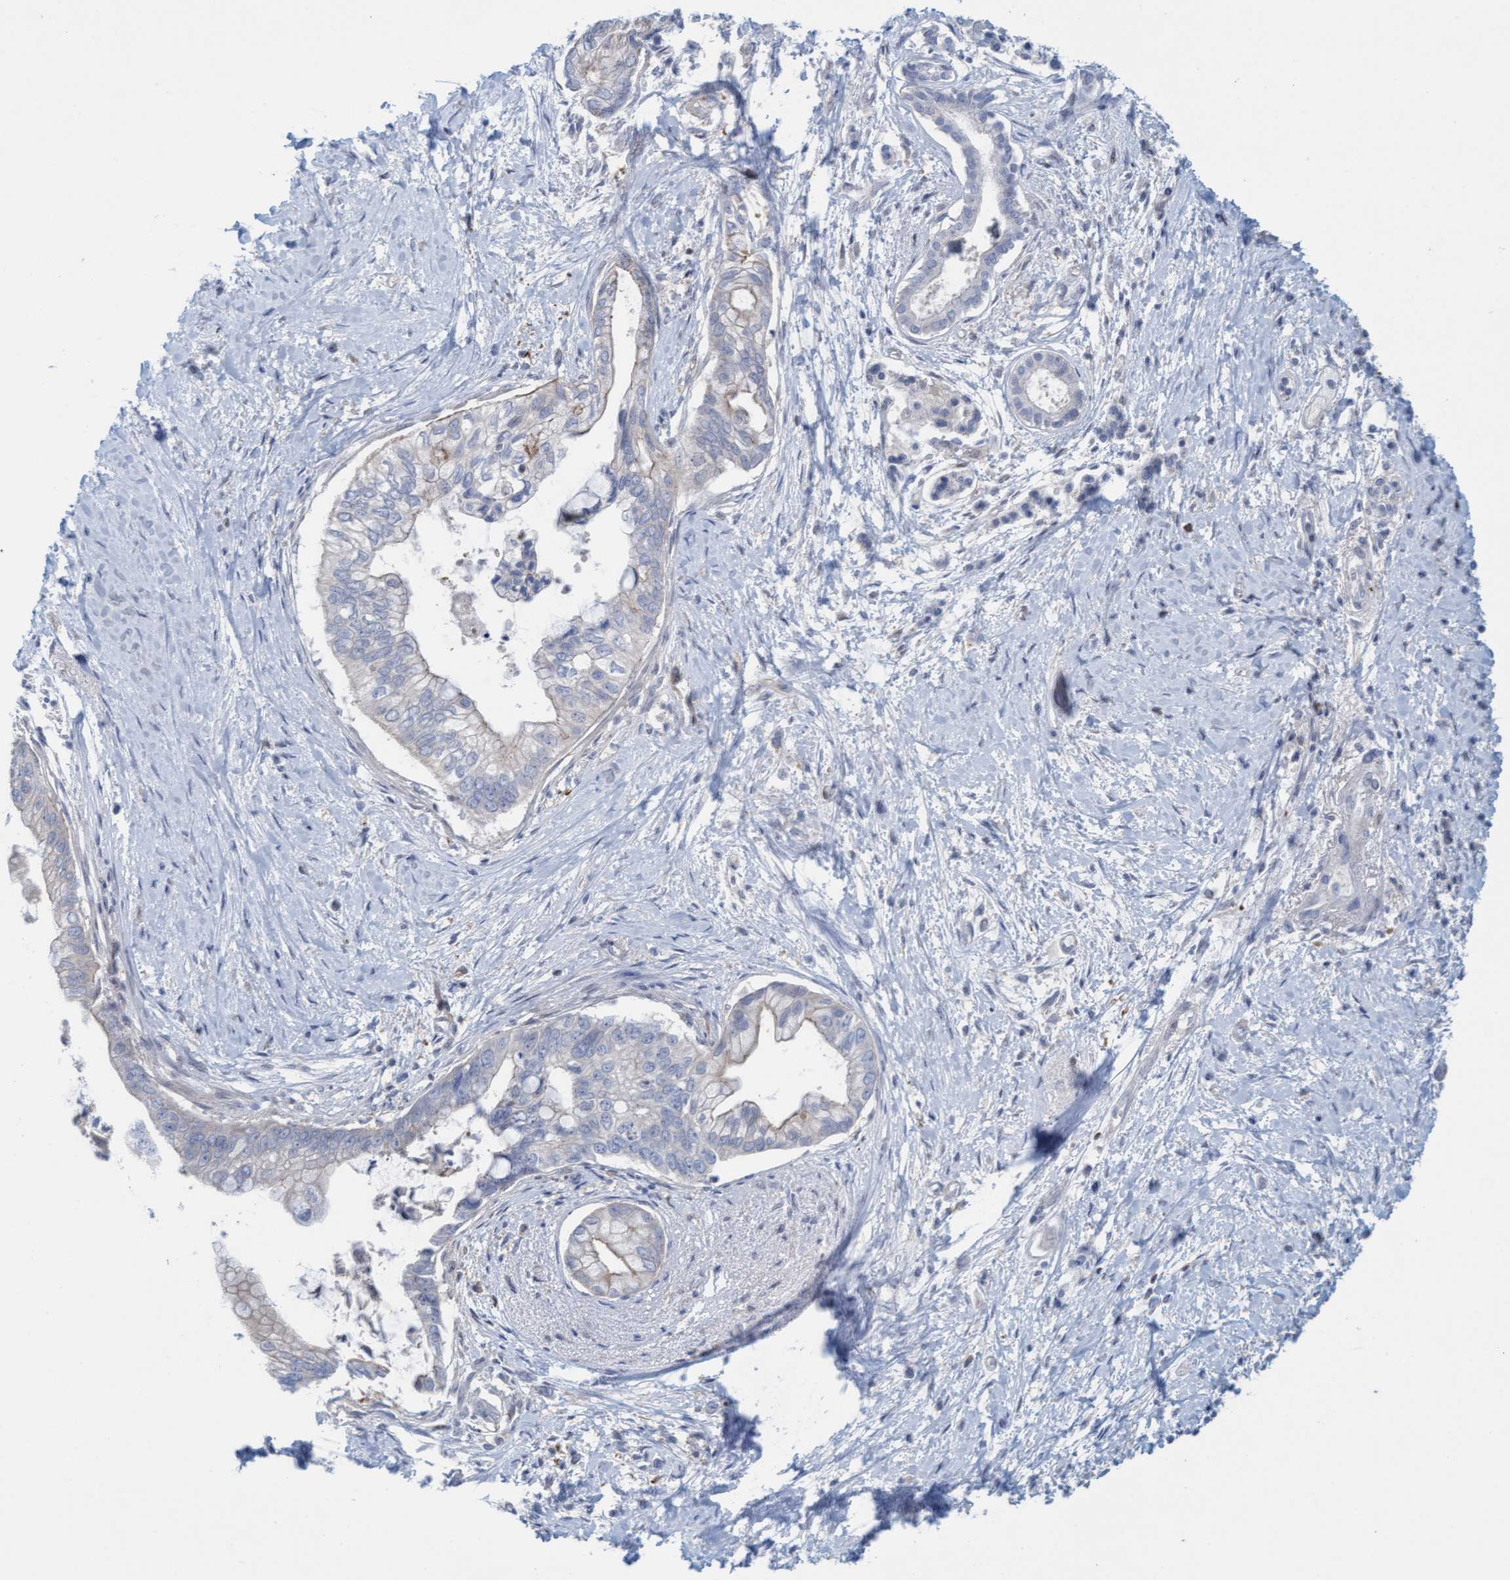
{"staining": {"intensity": "negative", "quantity": "none", "location": "none"}, "tissue": "pancreatic cancer", "cell_type": "Tumor cells", "image_type": "cancer", "snomed": [{"axis": "morphology", "description": "Adenocarcinoma, NOS"}, {"axis": "topography", "description": "Pancreas"}], "caption": "Human pancreatic cancer (adenocarcinoma) stained for a protein using IHC demonstrates no expression in tumor cells.", "gene": "KLHL25", "patient": {"sex": "male", "age": 59}}